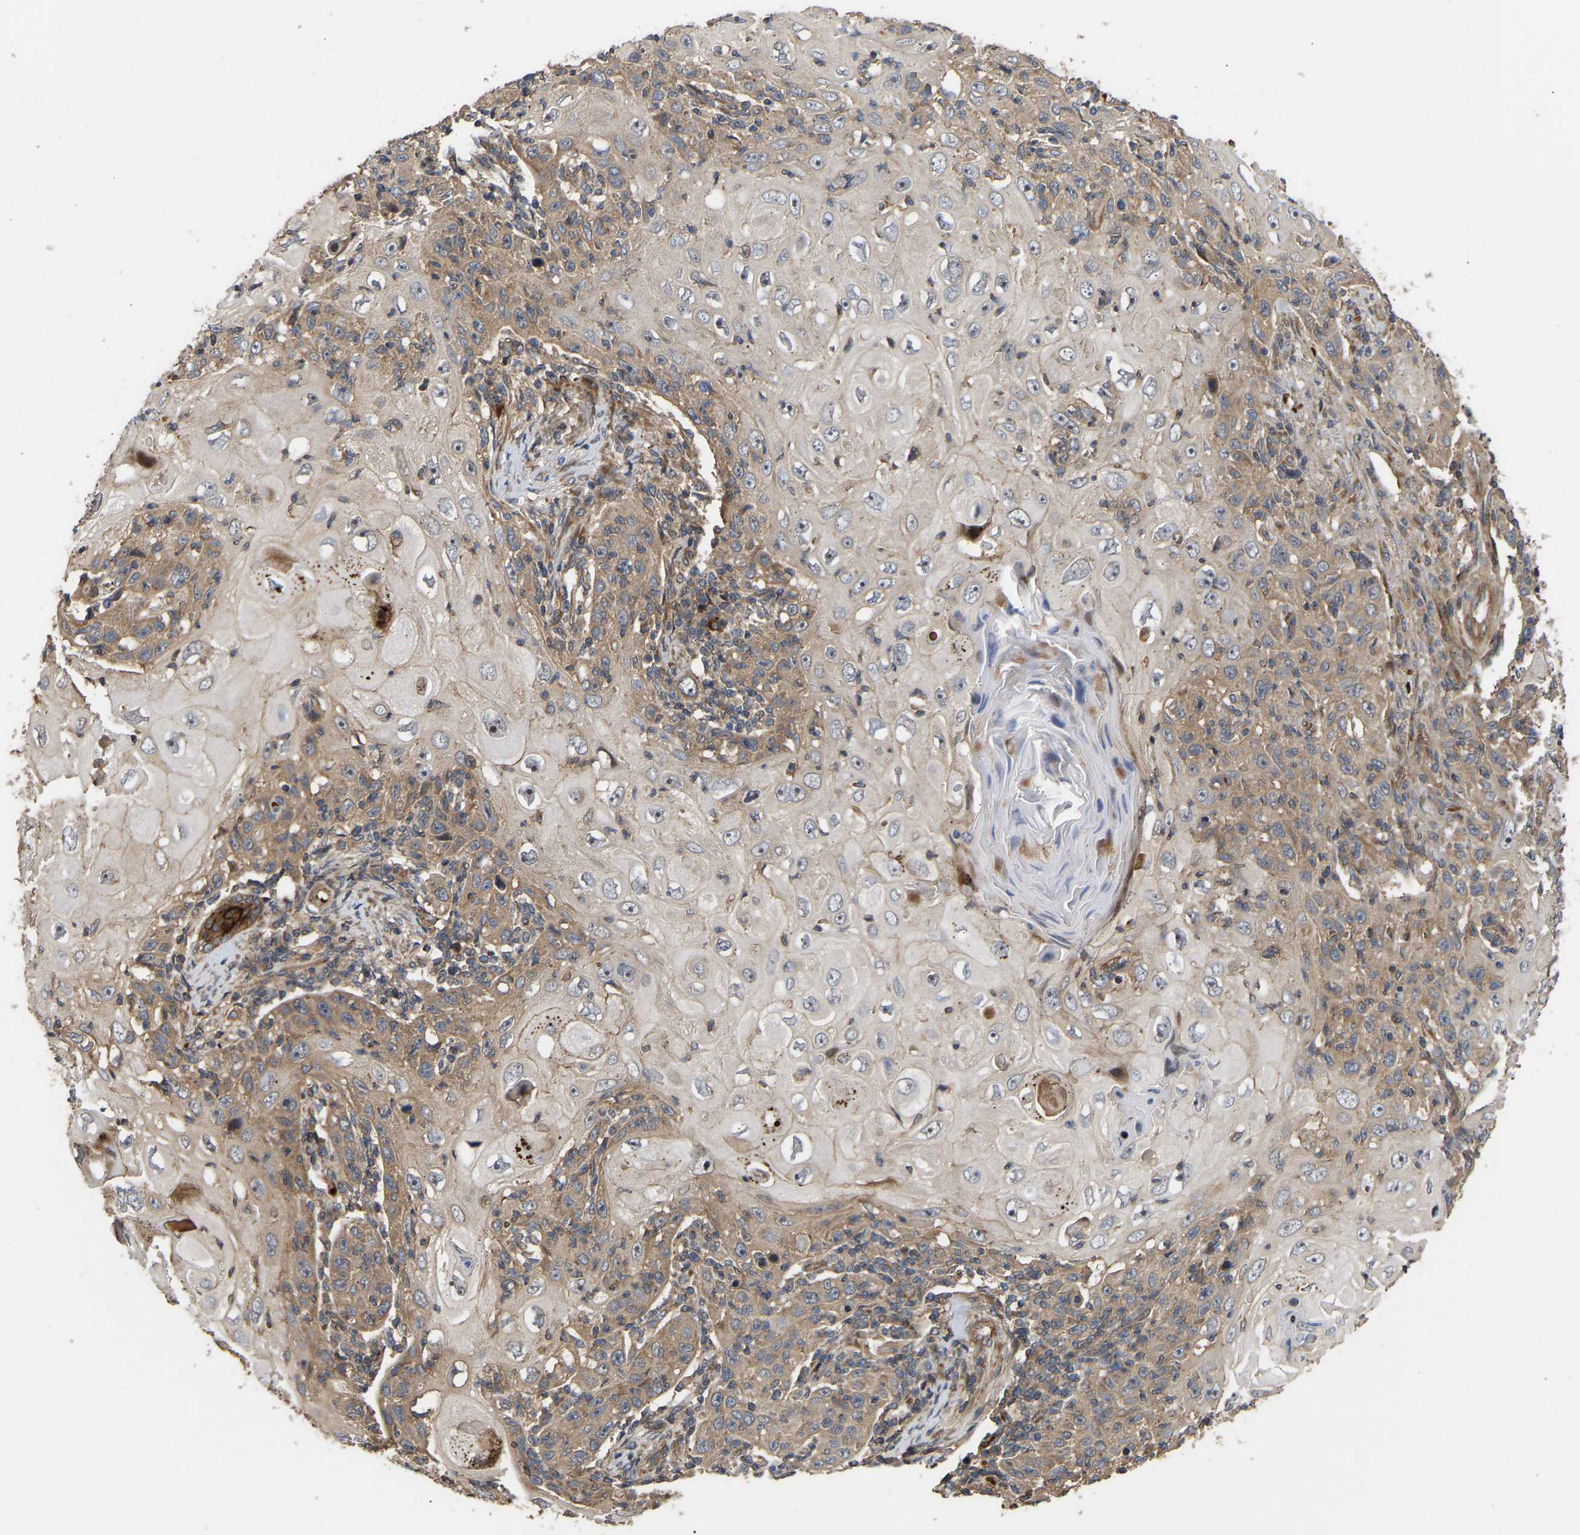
{"staining": {"intensity": "moderate", "quantity": "25%-75%", "location": "cytoplasmic/membranous"}, "tissue": "skin cancer", "cell_type": "Tumor cells", "image_type": "cancer", "snomed": [{"axis": "morphology", "description": "Squamous cell carcinoma, NOS"}, {"axis": "topography", "description": "Skin"}], "caption": "Brown immunohistochemical staining in skin cancer (squamous cell carcinoma) displays moderate cytoplasmic/membranous staining in about 25%-75% of tumor cells.", "gene": "STAU1", "patient": {"sex": "female", "age": 88}}